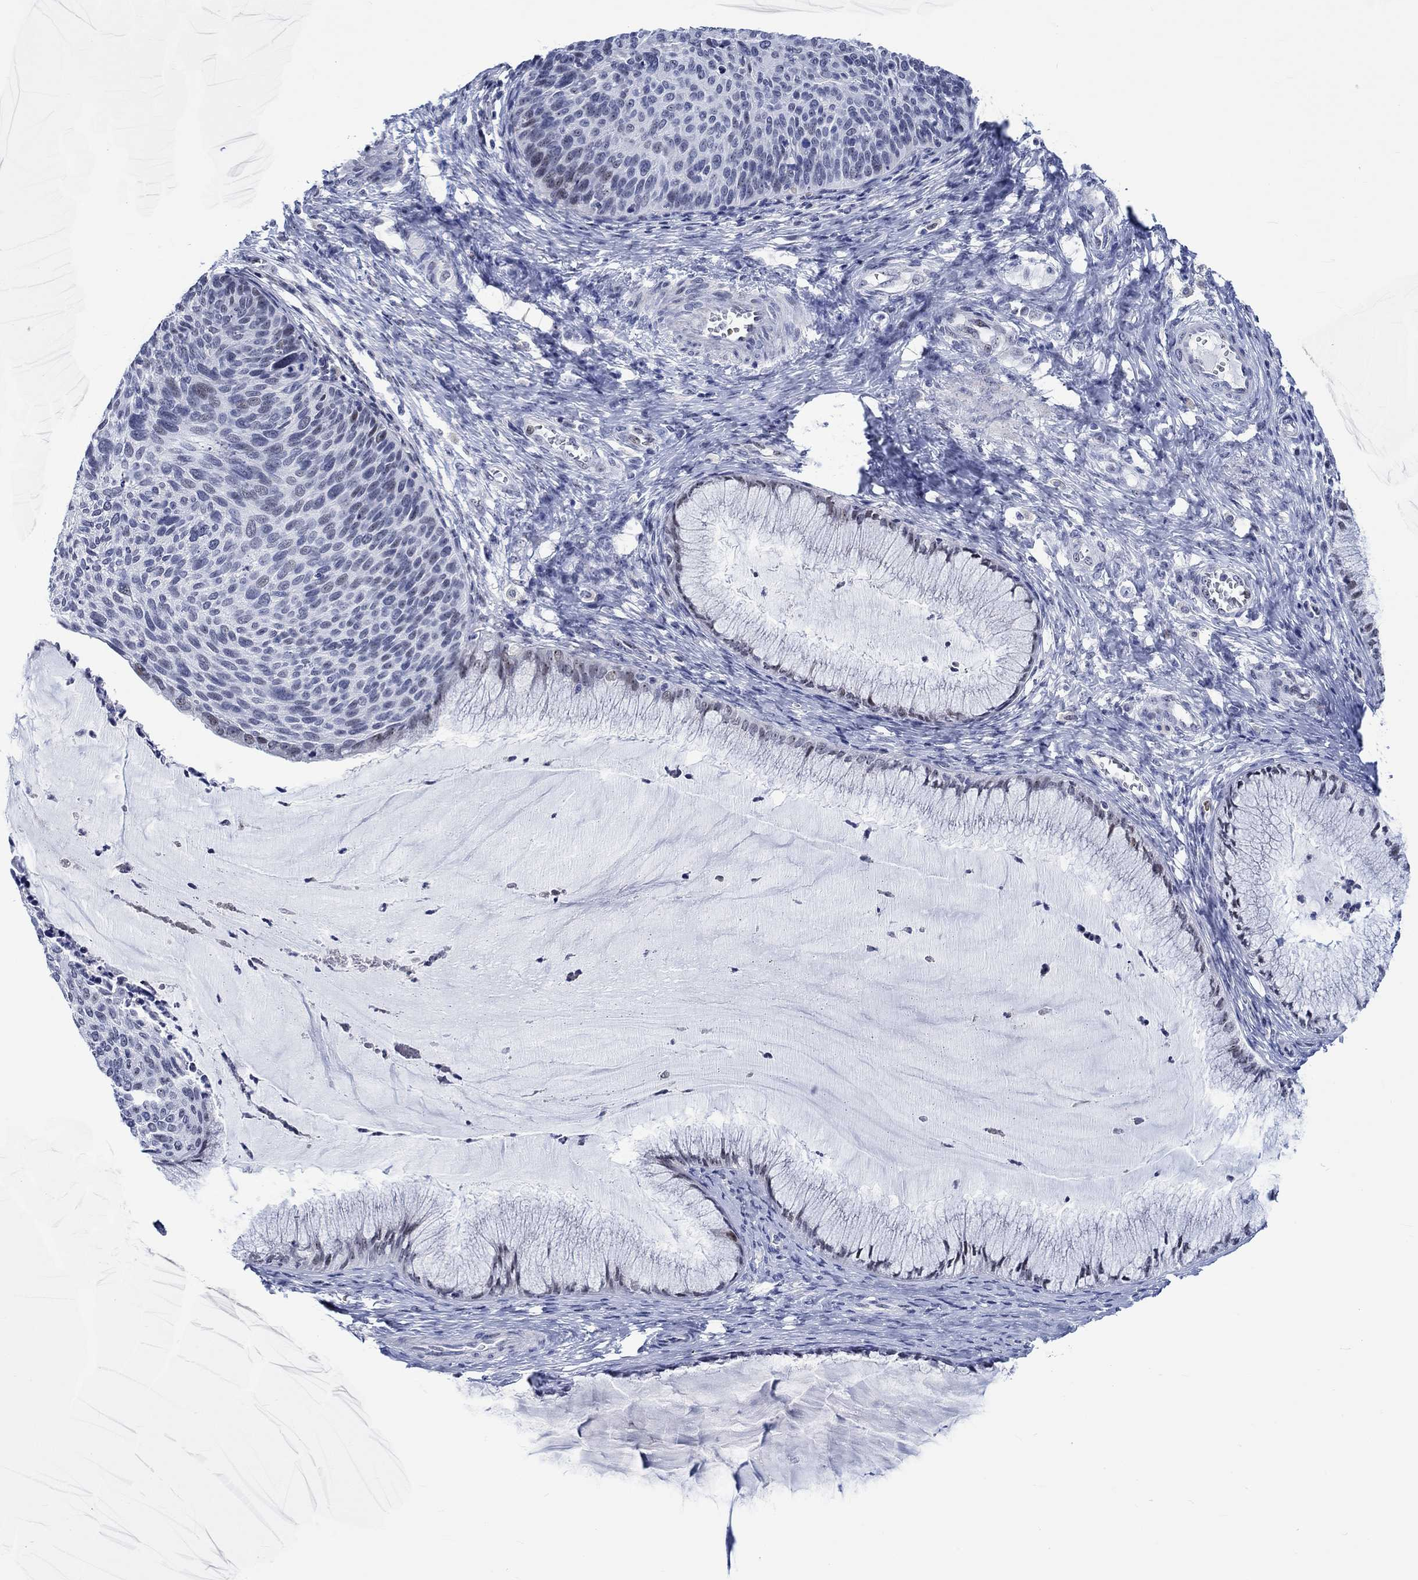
{"staining": {"intensity": "negative", "quantity": "none", "location": "none"}, "tissue": "cervical cancer", "cell_type": "Tumor cells", "image_type": "cancer", "snomed": [{"axis": "morphology", "description": "Squamous cell carcinoma, NOS"}, {"axis": "topography", "description": "Cervix"}], "caption": "Tumor cells are negative for protein expression in human cervical squamous cell carcinoma.", "gene": "ZNF446", "patient": {"sex": "female", "age": 36}}